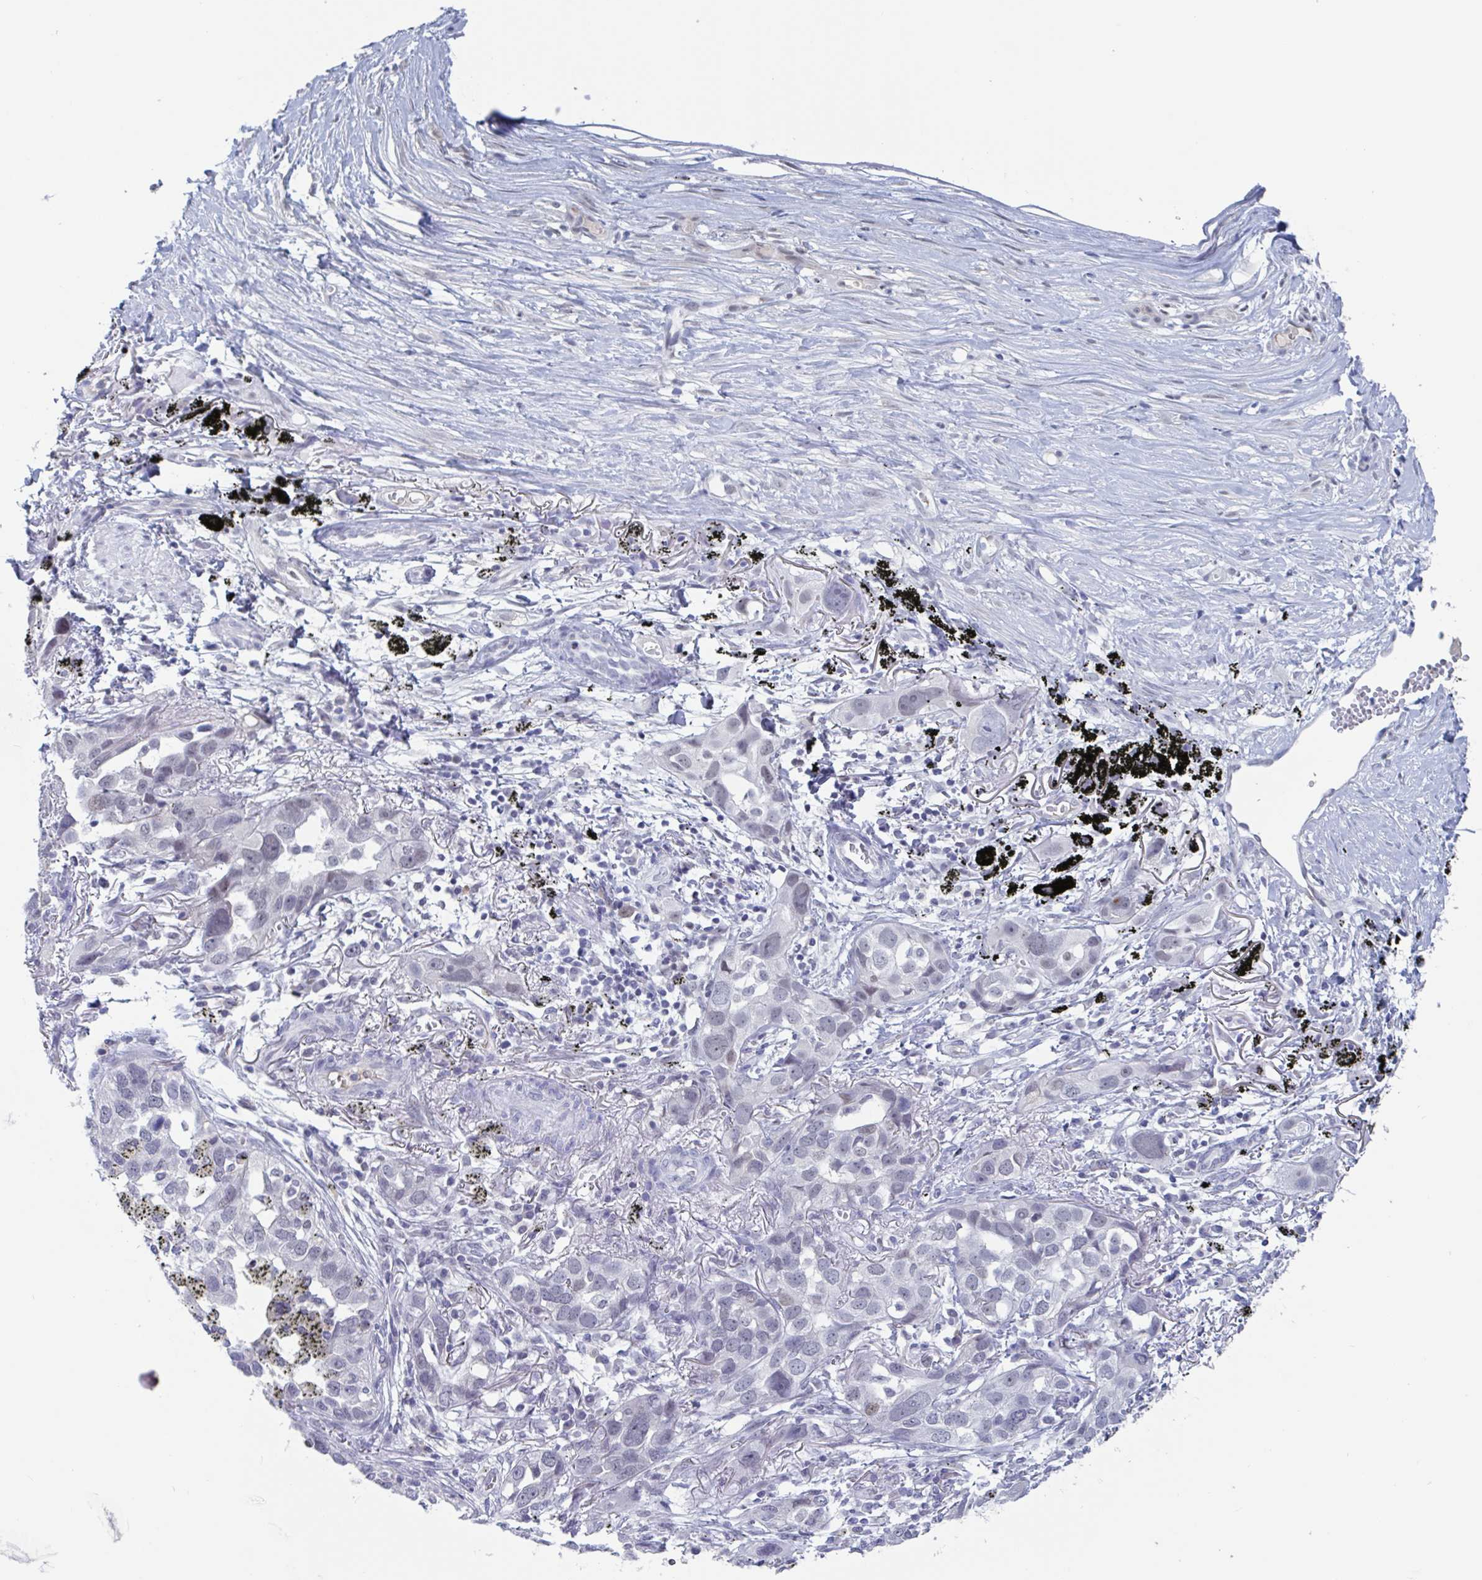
{"staining": {"intensity": "weak", "quantity": "<25%", "location": "nuclear"}, "tissue": "lung cancer", "cell_type": "Tumor cells", "image_type": "cancer", "snomed": [{"axis": "morphology", "description": "Adenocarcinoma, NOS"}, {"axis": "topography", "description": "Lung"}], "caption": "This is a photomicrograph of immunohistochemistry staining of adenocarcinoma (lung), which shows no expression in tumor cells.", "gene": "KDM4D", "patient": {"sex": "male", "age": 67}}